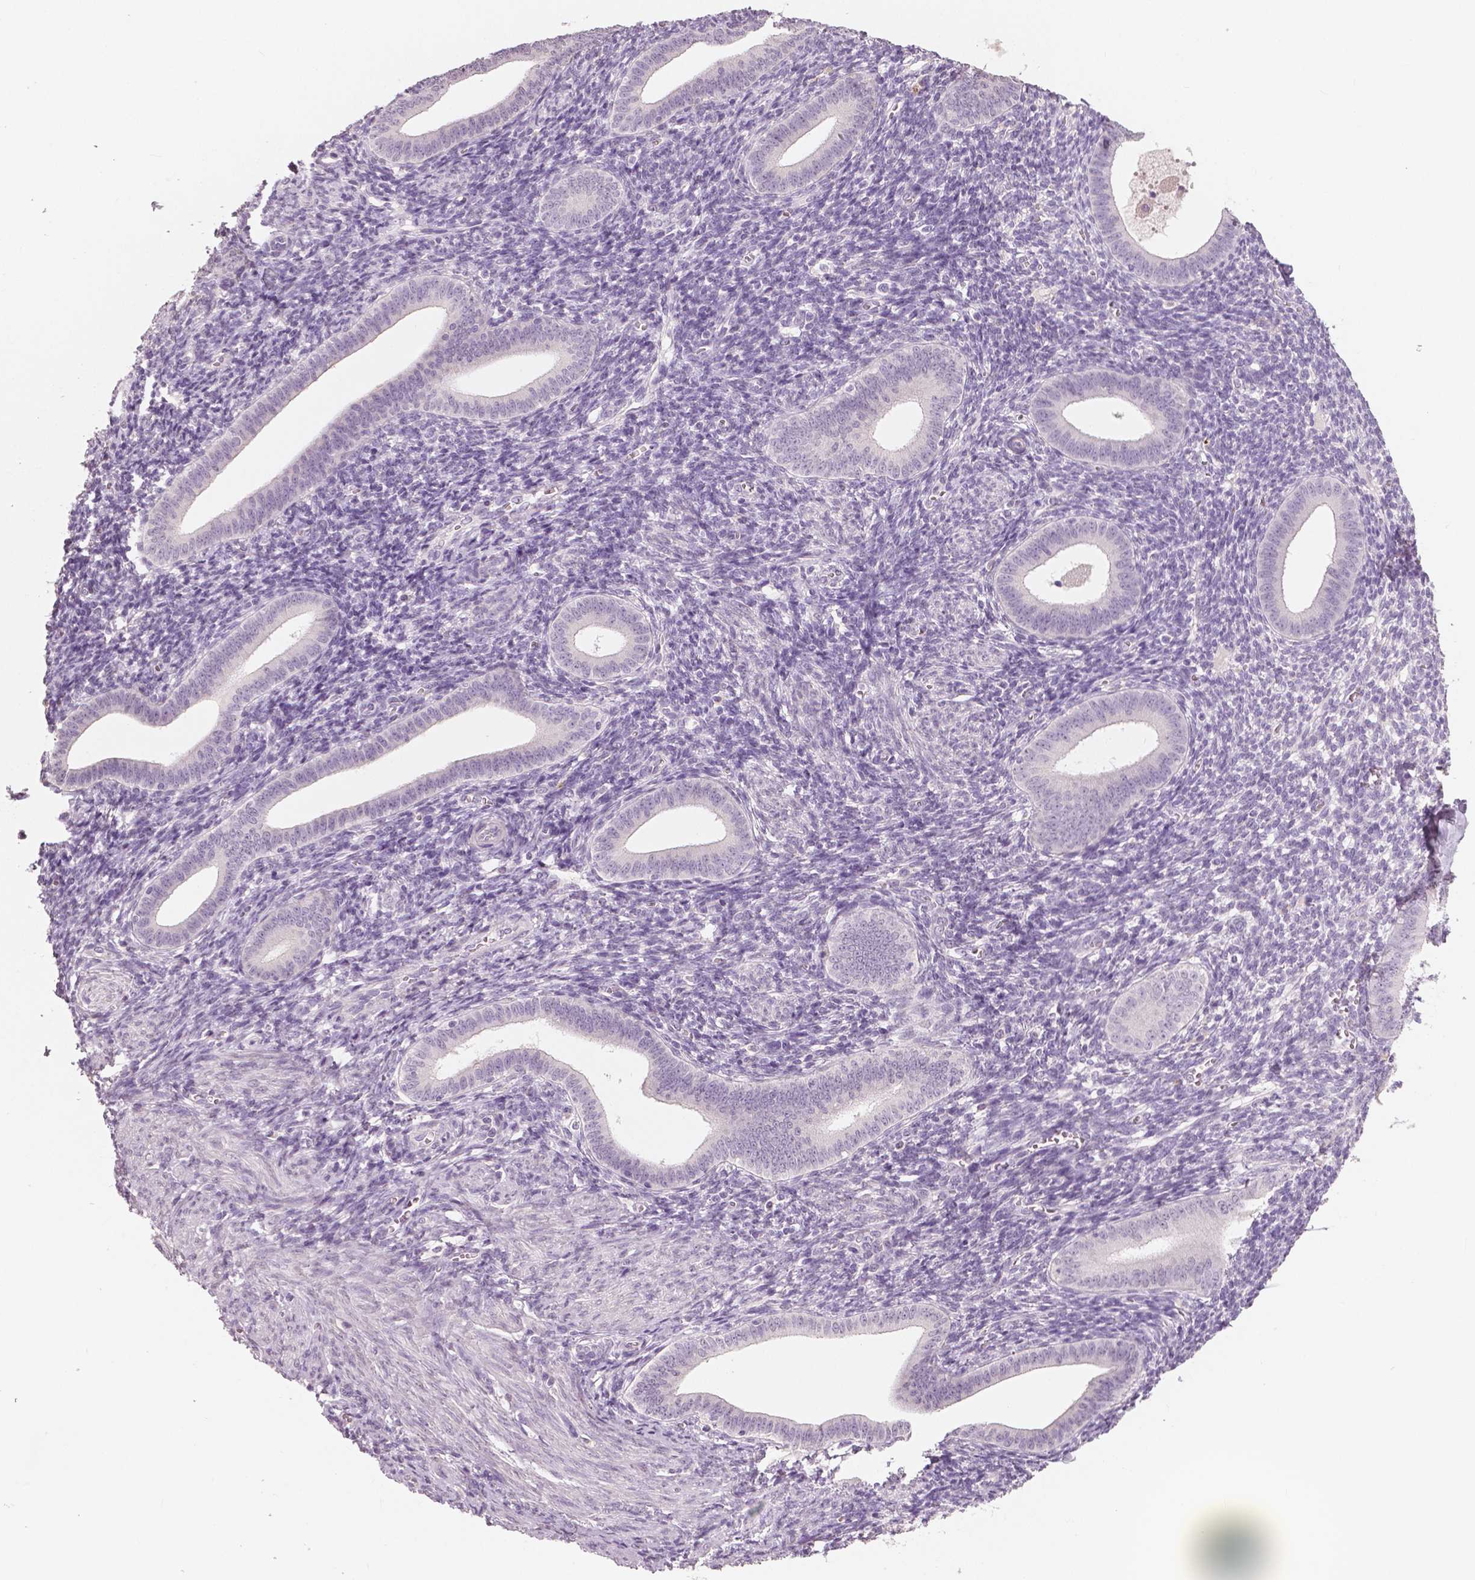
{"staining": {"intensity": "negative", "quantity": "none", "location": "none"}, "tissue": "endometrium", "cell_type": "Cells in endometrial stroma", "image_type": "normal", "snomed": [{"axis": "morphology", "description": "Normal tissue, NOS"}, {"axis": "topography", "description": "Endometrium"}], "caption": "An immunohistochemistry (IHC) histopathology image of unremarkable endometrium is shown. There is no staining in cells in endometrial stroma of endometrium. The staining is performed using DAB (3,3'-diaminobenzidine) brown chromogen with nuclei counter-stained in using hematoxylin.", "gene": "NECAB1", "patient": {"sex": "female", "age": 25}}